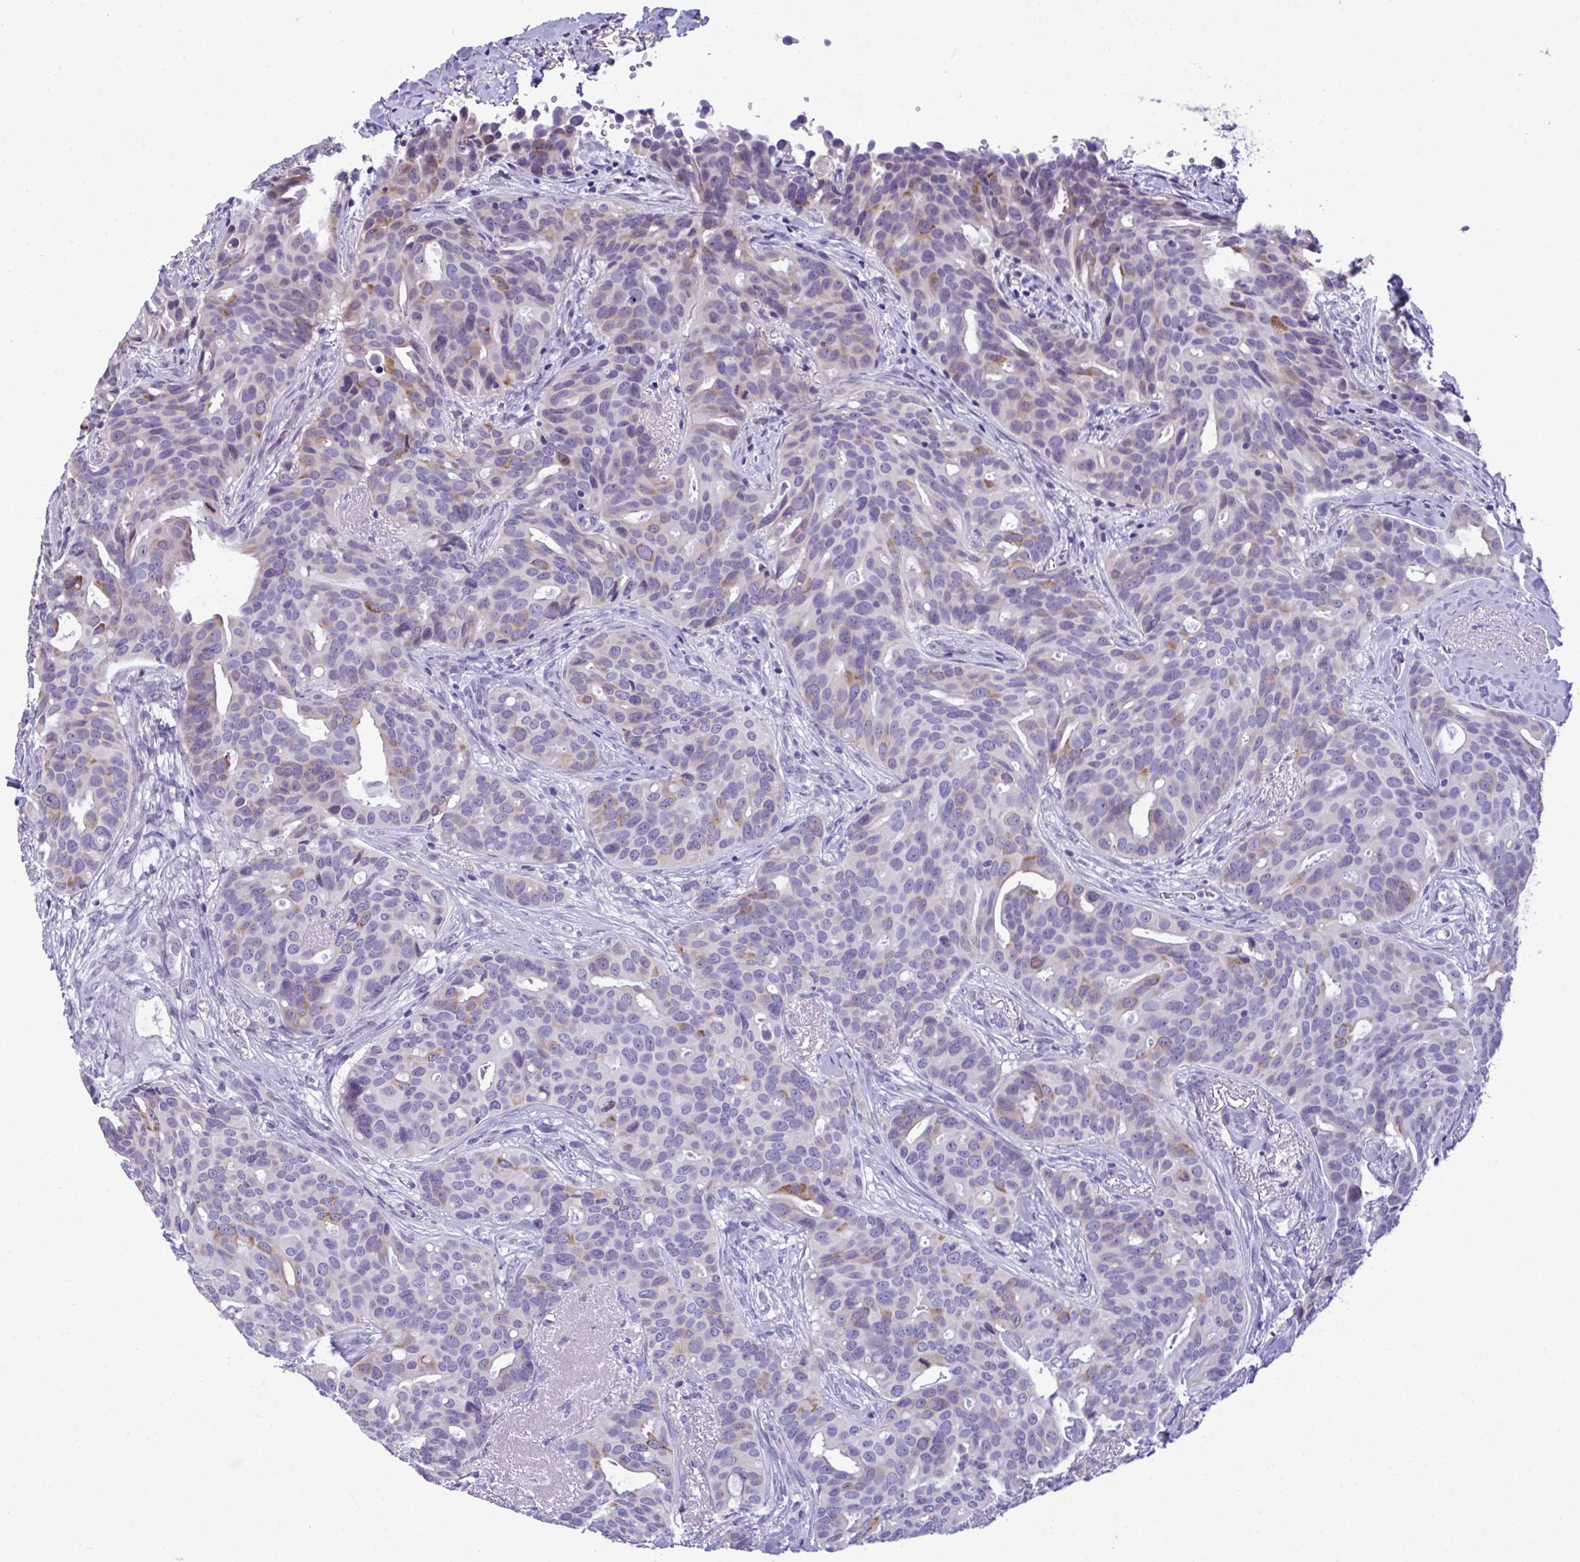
{"staining": {"intensity": "moderate", "quantity": "<25%", "location": "cytoplasmic/membranous"}, "tissue": "breast cancer", "cell_type": "Tumor cells", "image_type": "cancer", "snomed": [{"axis": "morphology", "description": "Duct carcinoma"}, {"axis": "topography", "description": "Breast"}], "caption": "Tumor cells display low levels of moderate cytoplasmic/membranous expression in about <25% of cells in human breast cancer.", "gene": "YBX2", "patient": {"sex": "female", "age": 54}}